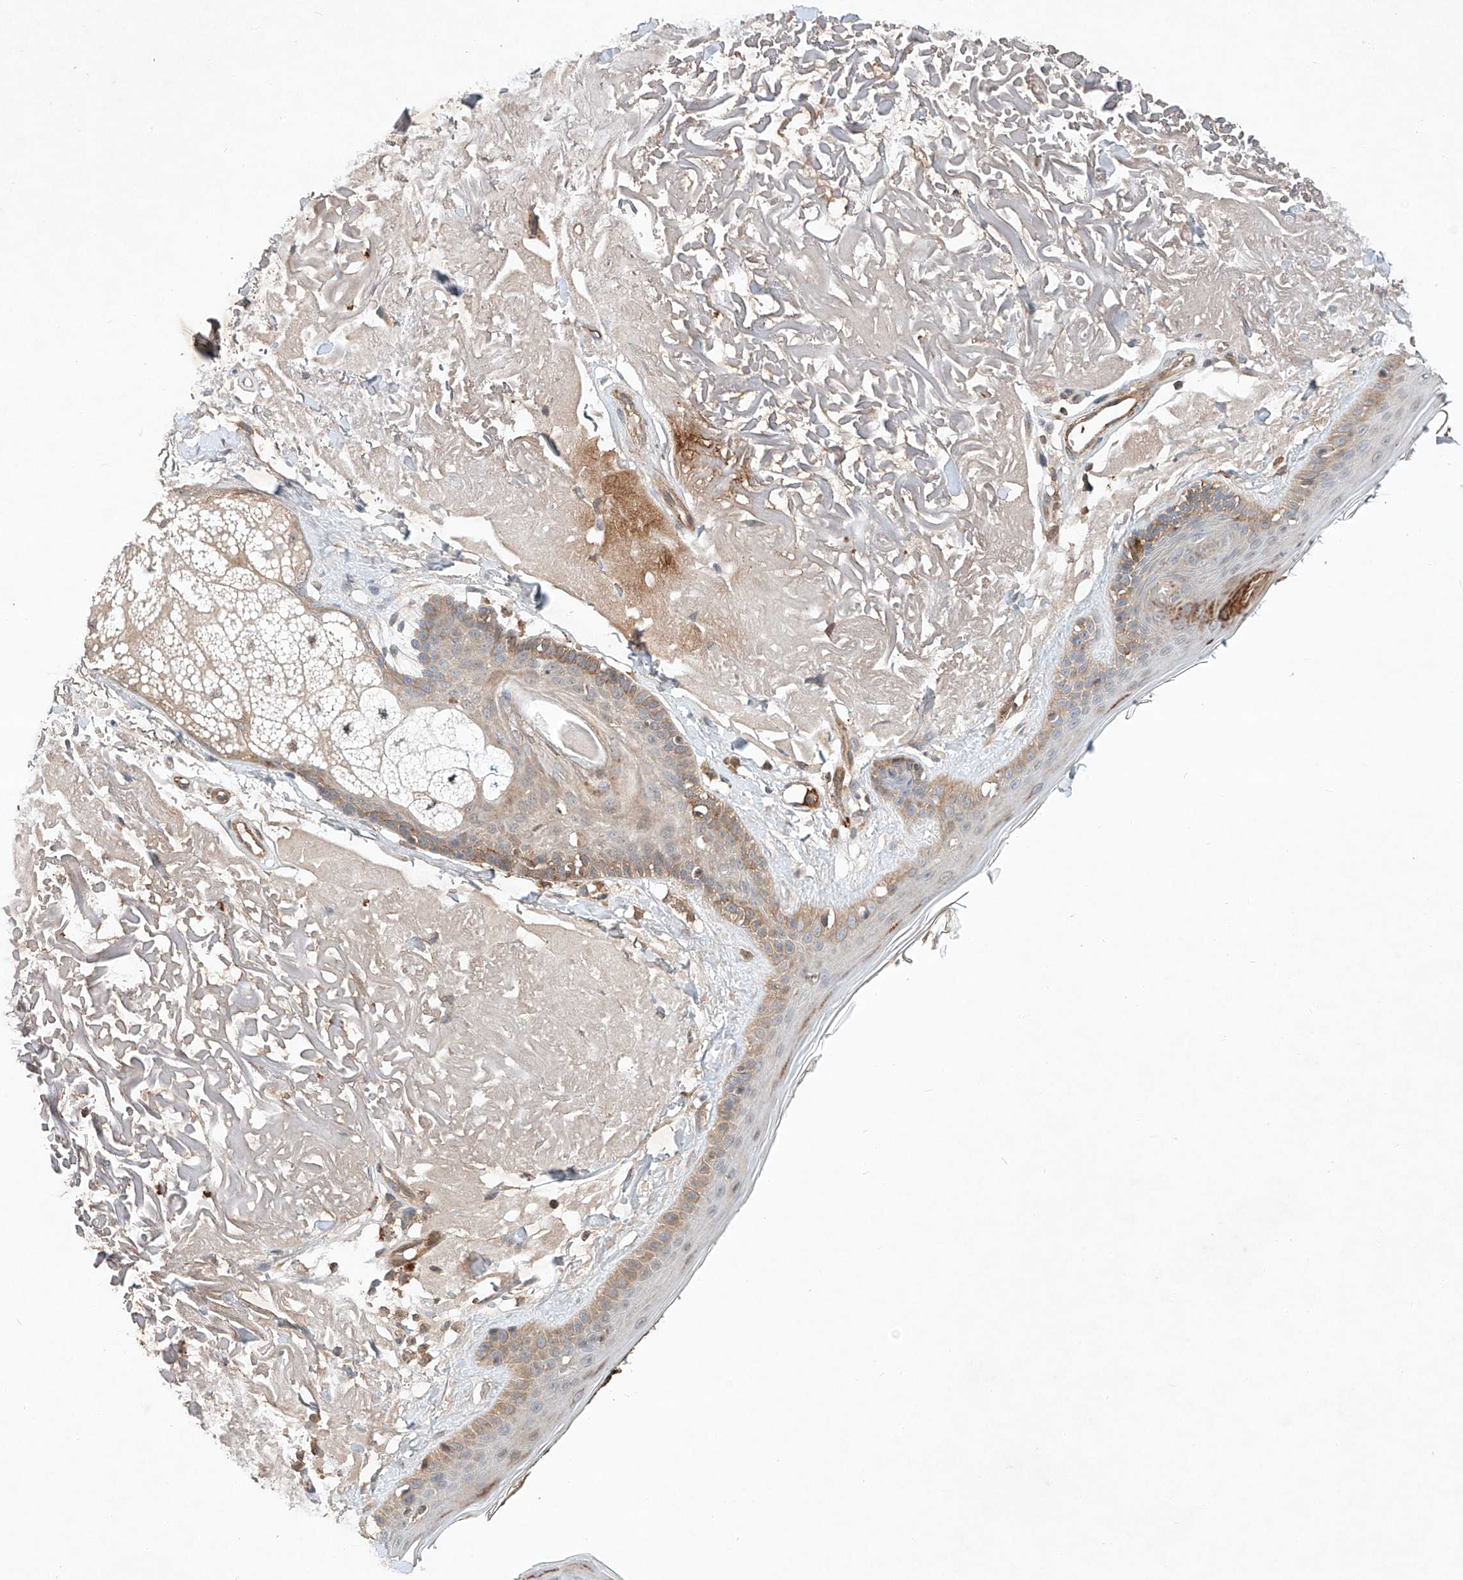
{"staining": {"intensity": "weak", "quantity": ">75%", "location": "cytoplasmic/membranous"}, "tissue": "skin", "cell_type": "Fibroblasts", "image_type": "normal", "snomed": [{"axis": "morphology", "description": "Normal tissue, NOS"}, {"axis": "topography", "description": "Skin"}, {"axis": "topography", "description": "Skeletal muscle"}], "caption": "Unremarkable skin shows weak cytoplasmic/membranous expression in about >75% of fibroblasts (Stains: DAB (3,3'-diaminobenzidine) in brown, nuclei in blue, Microscopy: brightfield microscopy at high magnification)..", "gene": "ARHGAP33", "patient": {"sex": "male", "age": 83}}